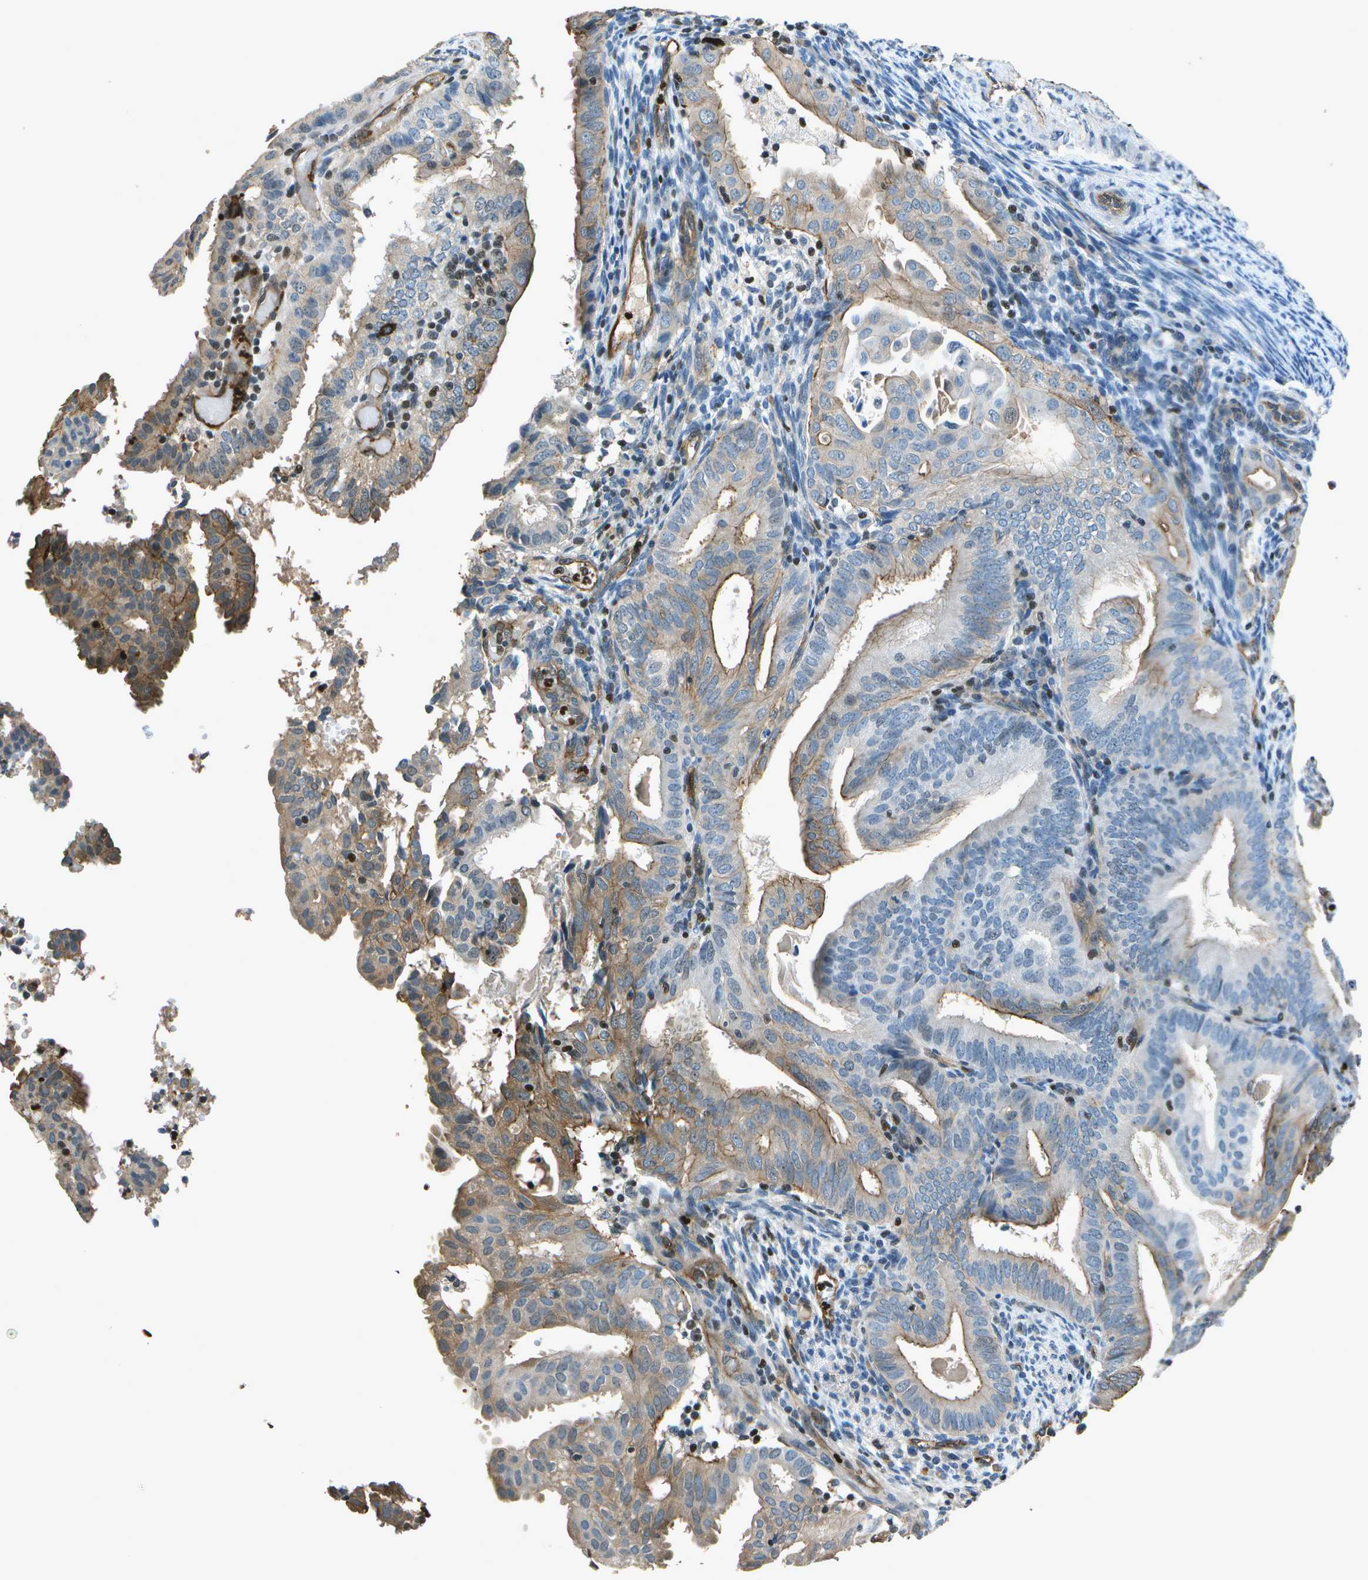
{"staining": {"intensity": "moderate", "quantity": "25%-75%", "location": "cytoplasmic/membranous"}, "tissue": "endometrial cancer", "cell_type": "Tumor cells", "image_type": "cancer", "snomed": [{"axis": "morphology", "description": "Adenocarcinoma, NOS"}, {"axis": "topography", "description": "Endometrium"}], "caption": "A high-resolution photomicrograph shows IHC staining of endometrial adenocarcinoma, which exhibits moderate cytoplasmic/membranous expression in approximately 25%-75% of tumor cells. (IHC, brightfield microscopy, high magnification).", "gene": "PDLIM1", "patient": {"sex": "female", "age": 58}}